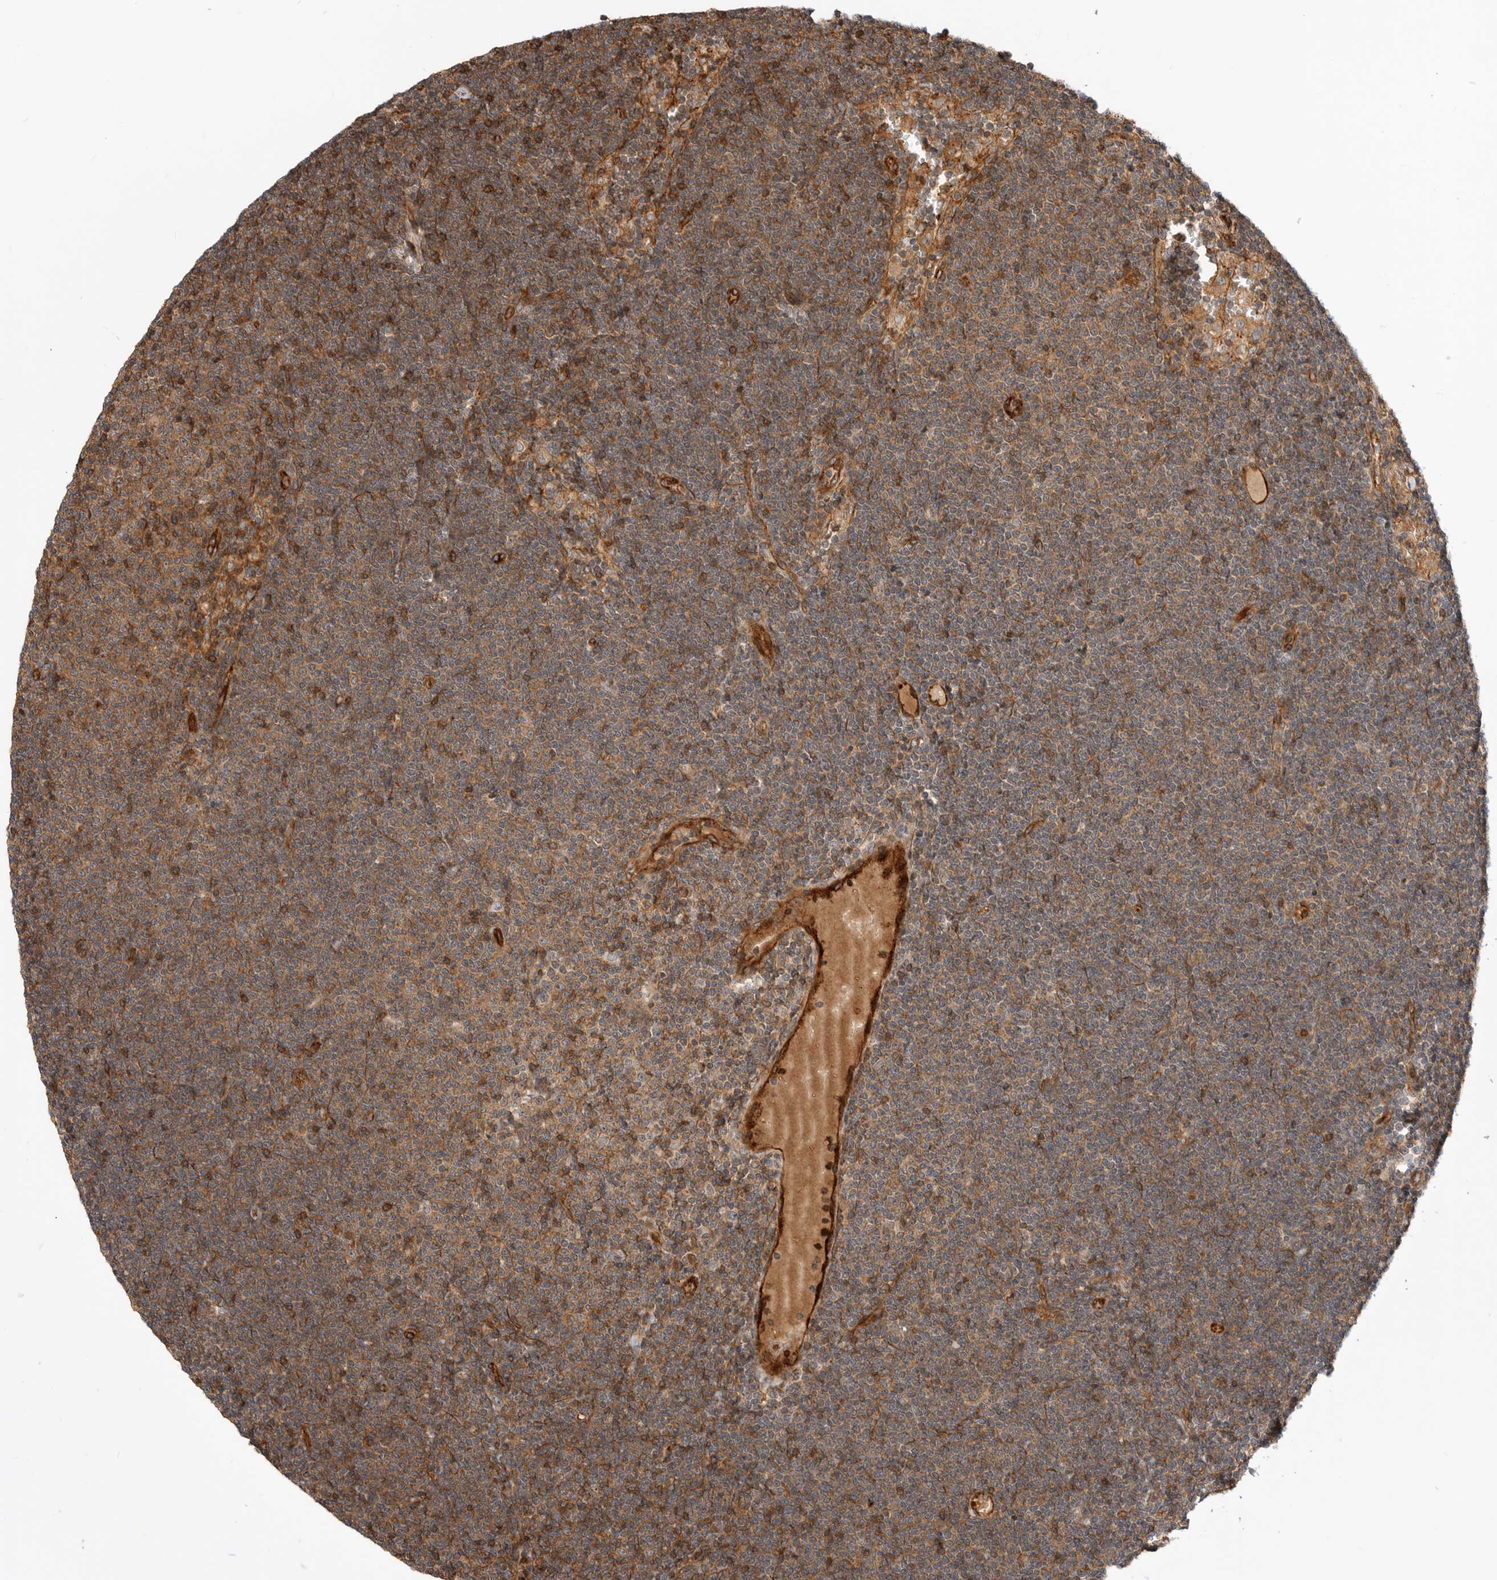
{"staining": {"intensity": "moderate", "quantity": ">75%", "location": "cytoplasmic/membranous"}, "tissue": "lymphoma", "cell_type": "Tumor cells", "image_type": "cancer", "snomed": [{"axis": "morphology", "description": "Malignant lymphoma, non-Hodgkin's type, Low grade"}, {"axis": "topography", "description": "Lymph node"}], "caption": "Malignant lymphoma, non-Hodgkin's type (low-grade) stained with IHC shows moderate cytoplasmic/membranous positivity in about >75% of tumor cells. (IHC, brightfield microscopy, high magnification).", "gene": "GPATCH2", "patient": {"sex": "female", "age": 53}}